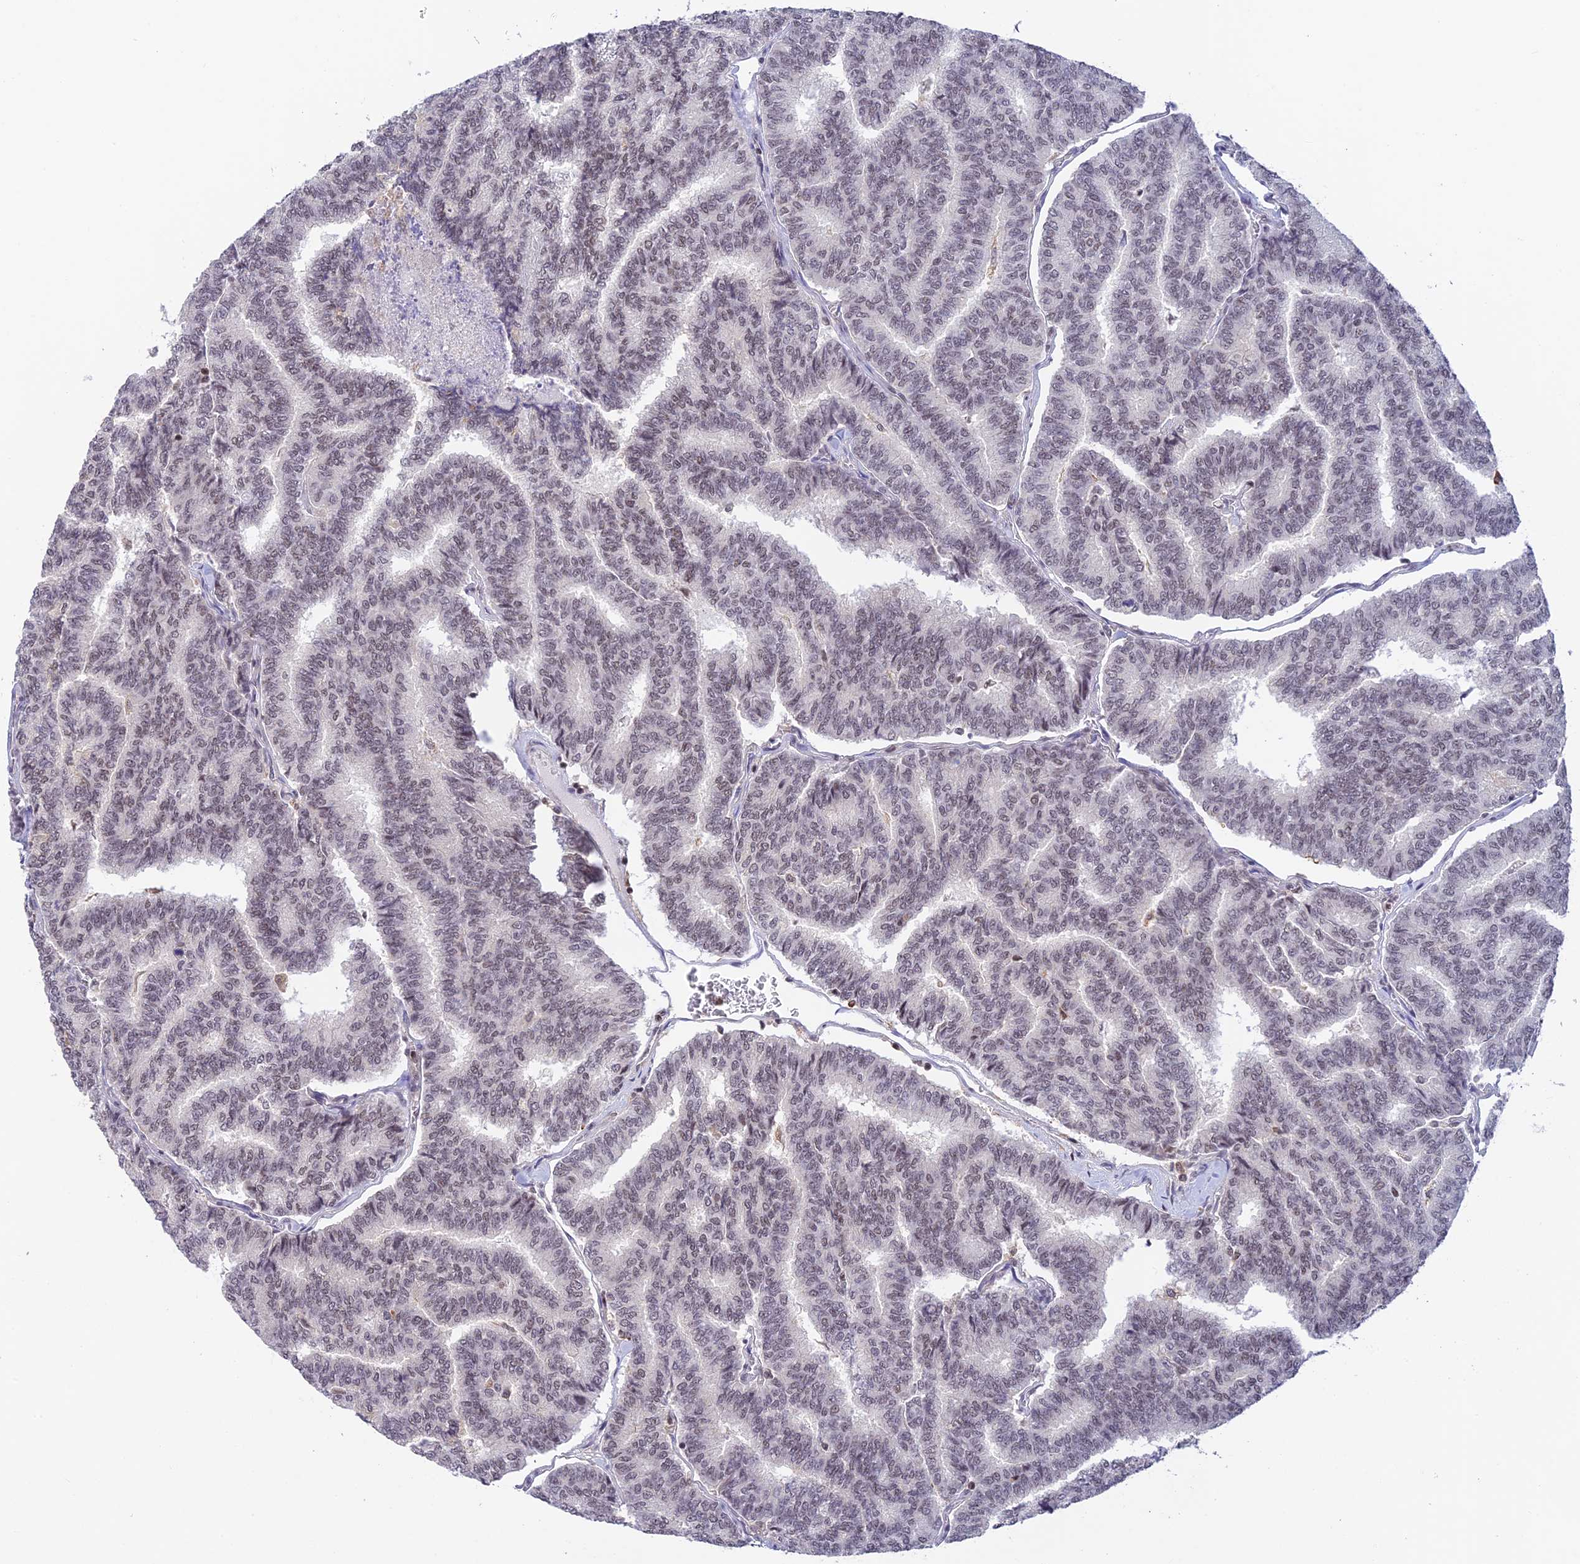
{"staining": {"intensity": "weak", "quantity": "<25%", "location": "nuclear"}, "tissue": "thyroid cancer", "cell_type": "Tumor cells", "image_type": "cancer", "snomed": [{"axis": "morphology", "description": "Papillary adenocarcinoma, NOS"}, {"axis": "topography", "description": "Thyroid gland"}], "caption": "DAB immunohistochemical staining of human papillary adenocarcinoma (thyroid) displays no significant expression in tumor cells. (DAB immunohistochemistry with hematoxylin counter stain).", "gene": "THAP11", "patient": {"sex": "female", "age": 35}}